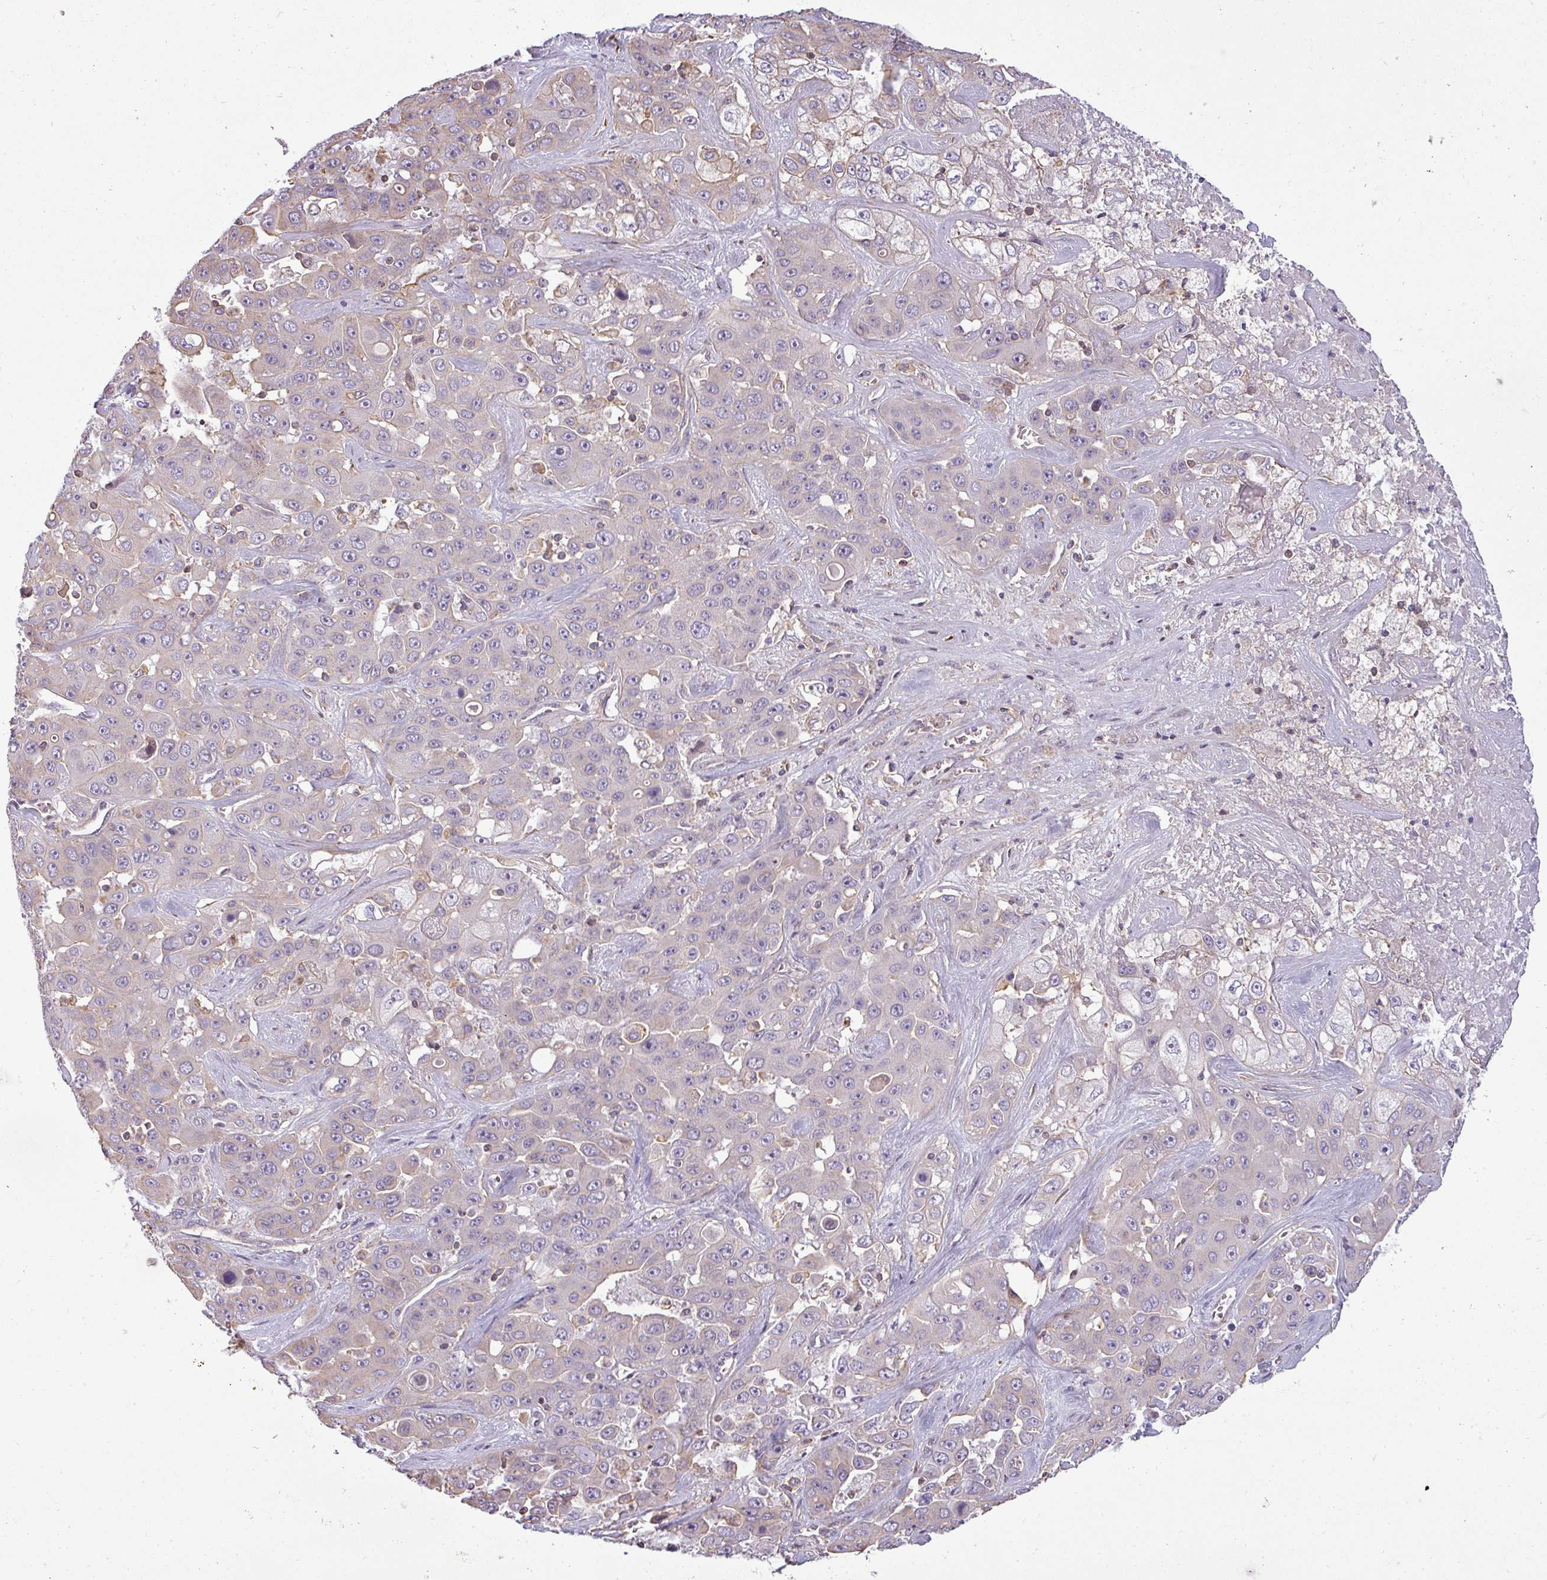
{"staining": {"intensity": "negative", "quantity": "none", "location": "none"}, "tissue": "liver cancer", "cell_type": "Tumor cells", "image_type": "cancer", "snomed": [{"axis": "morphology", "description": "Cholangiocarcinoma"}, {"axis": "topography", "description": "Liver"}], "caption": "The histopathology image demonstrates no staining of tumor cells in cholangiocarcinoma (liver).", "gene": "ZNF835", "patient": {"sex": "female", "age": 52}}